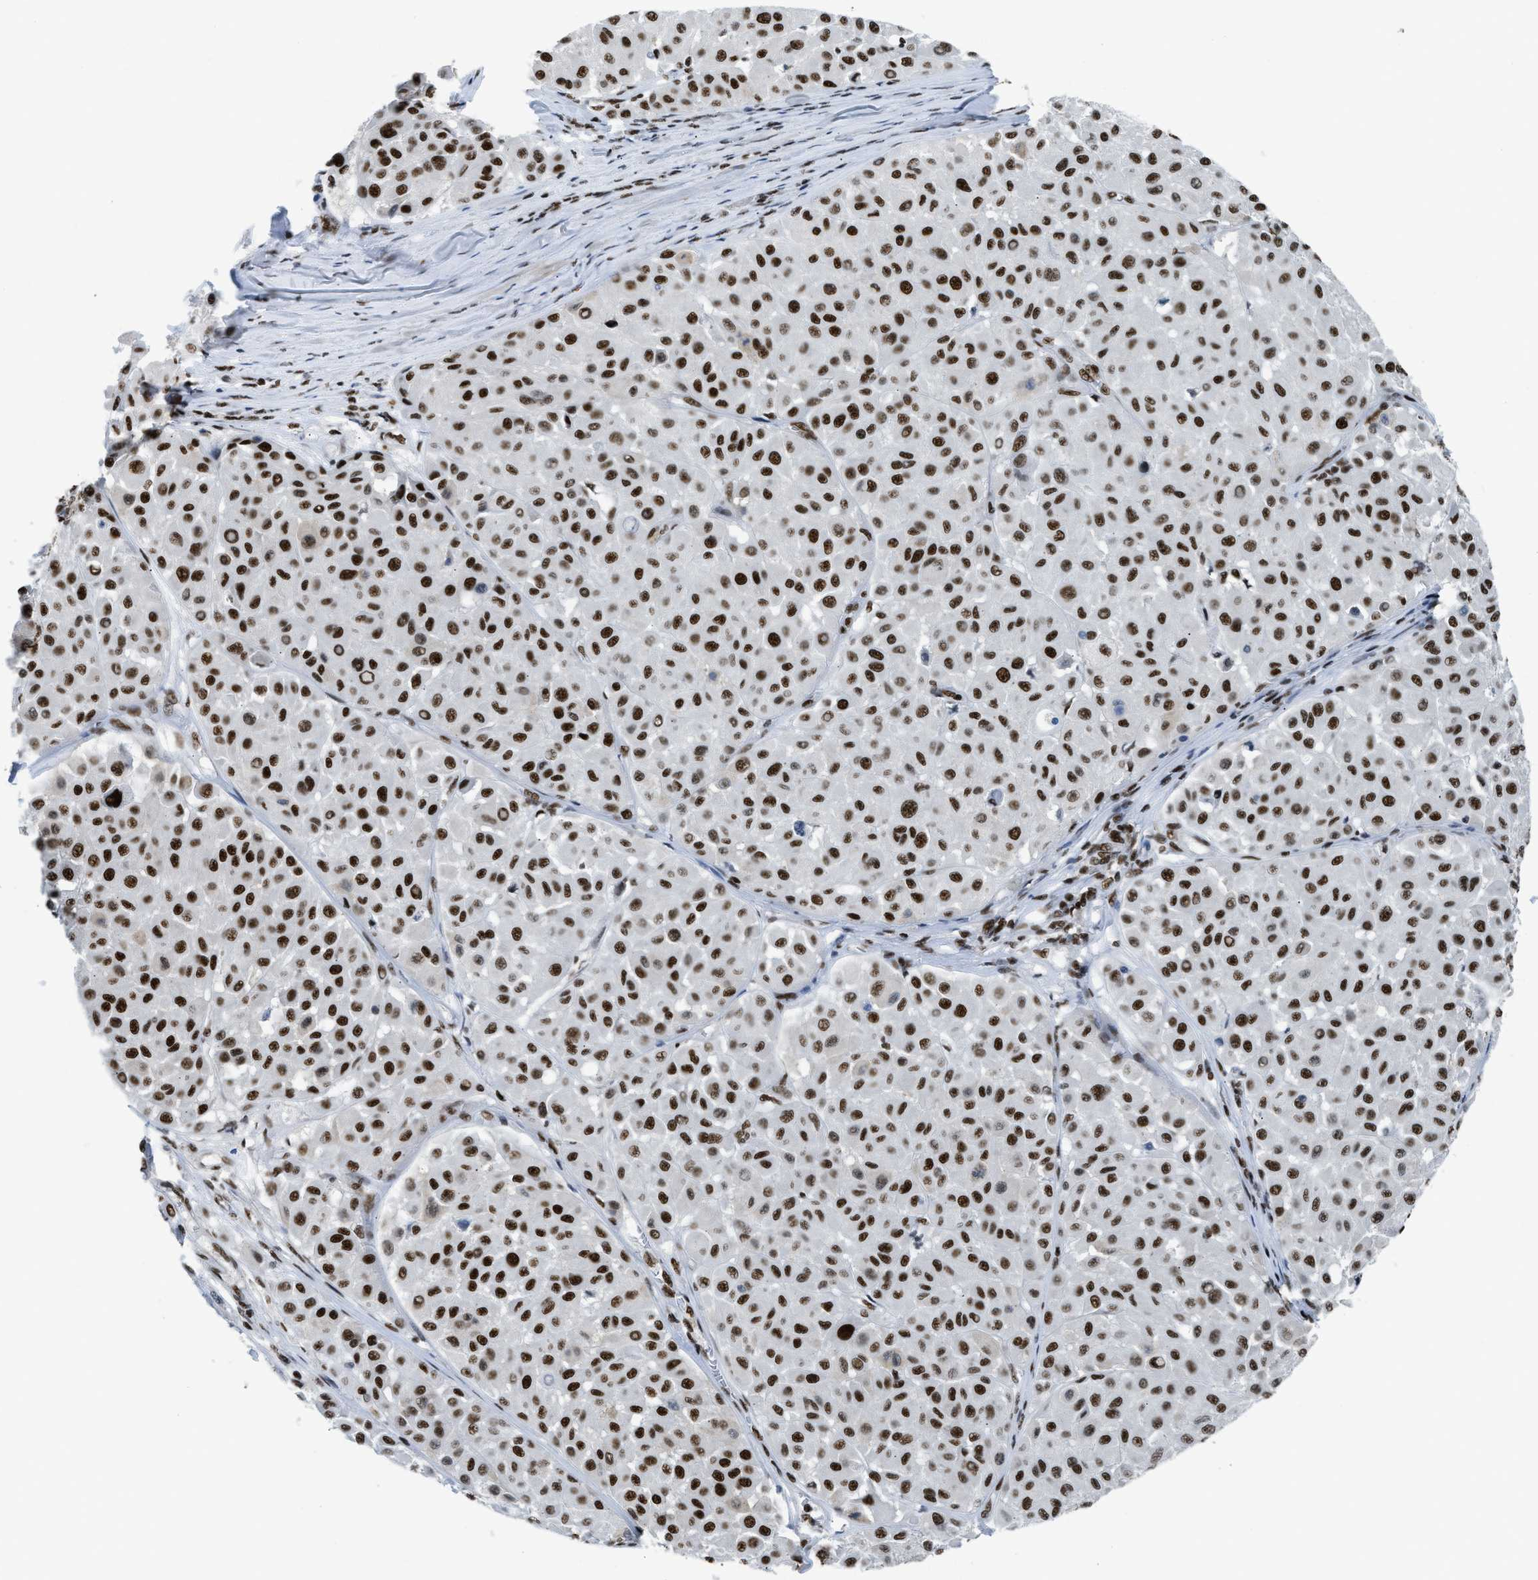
{"staining": {"intensity": "strong", "quantity": ">75%", "location": "nuclear"}, "tissue": "melanoma", "cell_type": "Tumor cells", "image_type": "cancer", "snomed": [{"axis": "morphology", "description": "Malignant melanoma, Metastatic site"}, {"axis": "topography", "description": "Soft tissue"}], "caption": "DAB (3,3'-diaminobenzidine) immunohistochemical staining of melanoma reveals strong nuclear protein positivity in approximately >75% of tumor cells. The protein of interest is stained brown, and the nuclei are stained in blue (DAB IHC with brightfield microscopy, high magnification).", "gene": "SCAF4", "patient": {"sex": "male", "age": 41}}